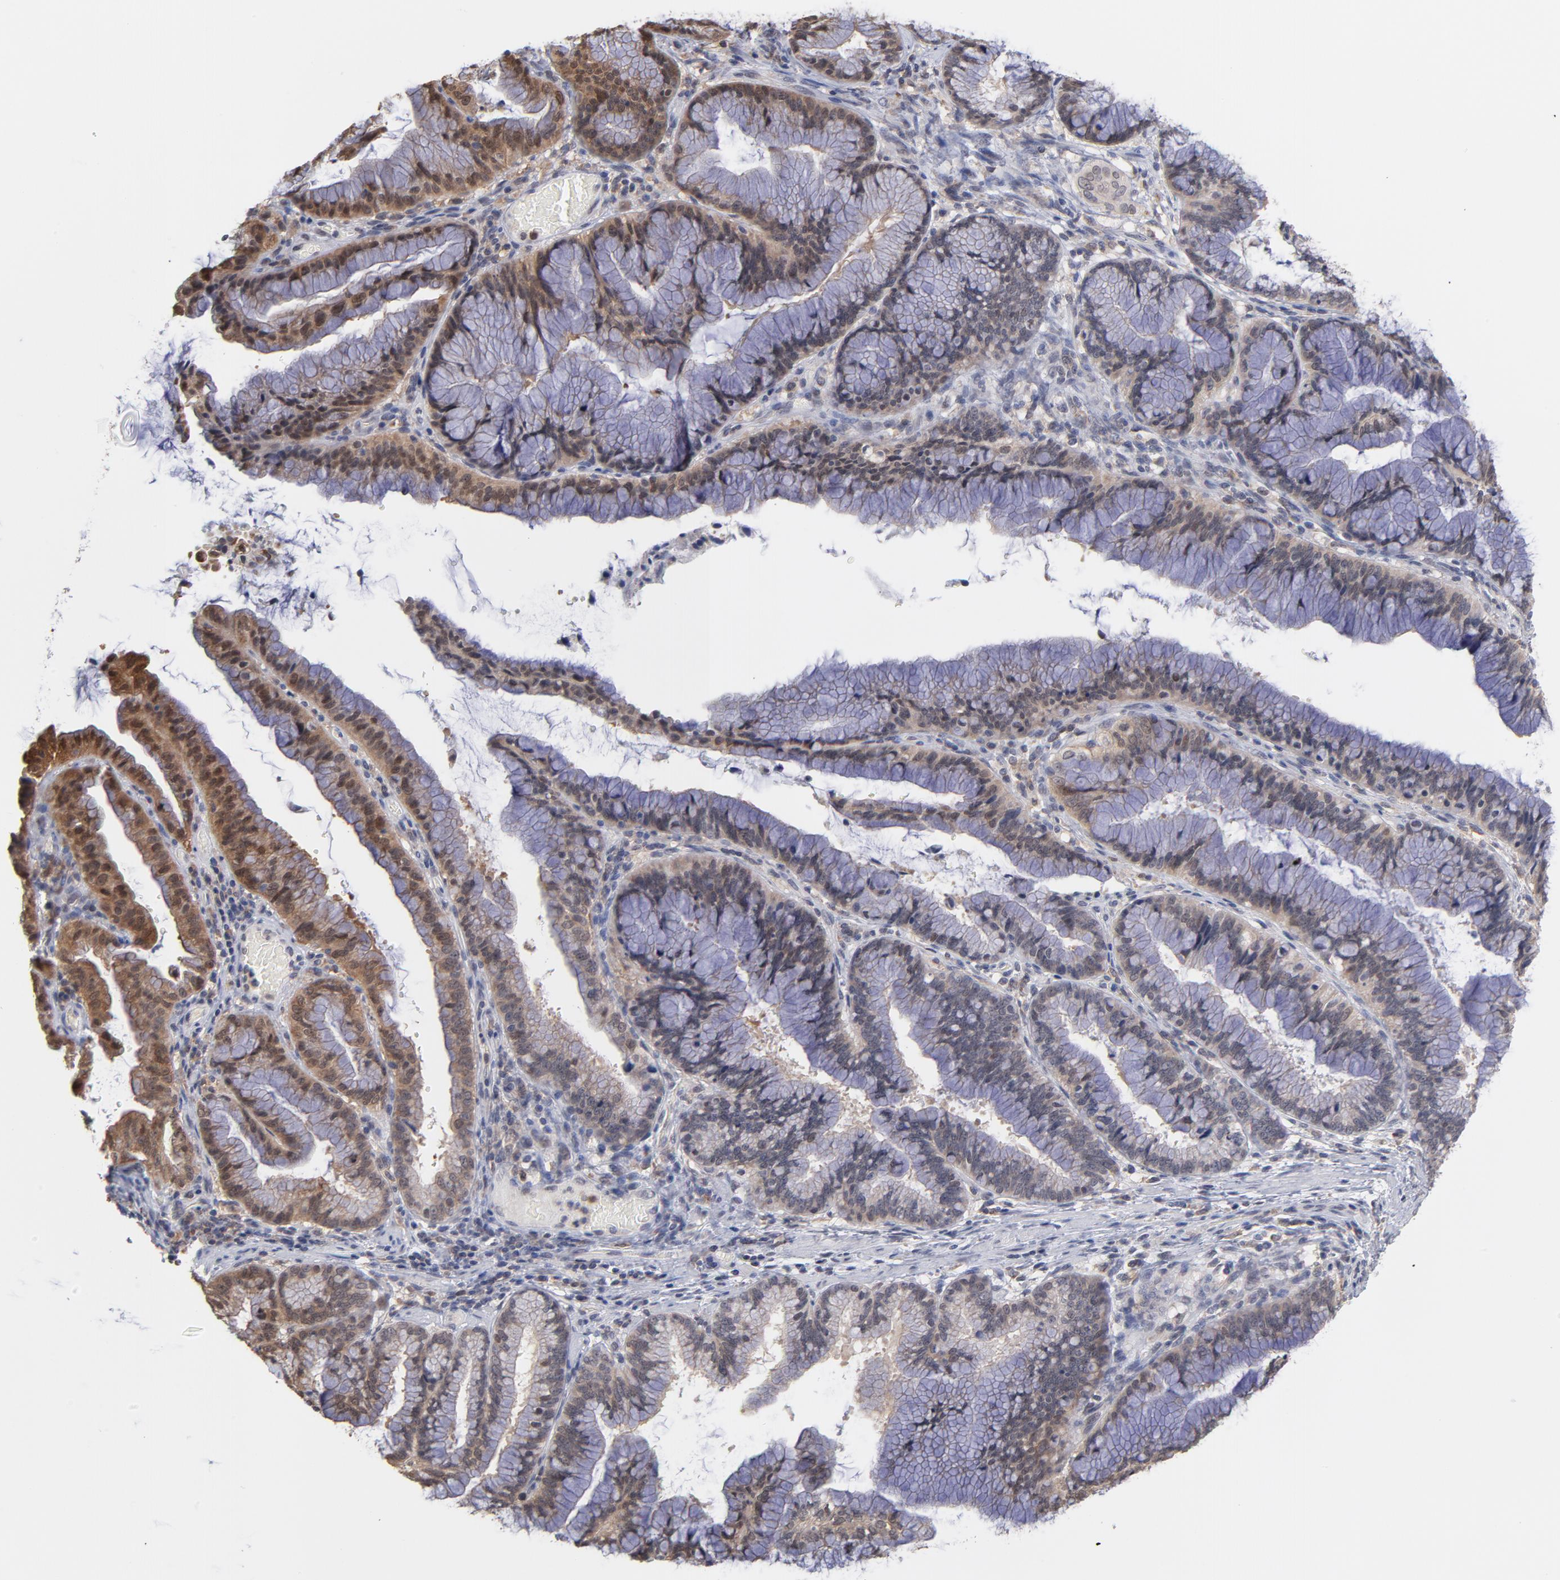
{"staining": {"intensity": "moderate", "quantity": "25%-75%", "location": "cytoplasmic/membranous"}, "tissue": "pancreatic cancer", "cell_type": "Tumor cells", "image_type": "cancer", "snomed": [{"axis": "morphology", "description": "Adenocarcinoma, NOS"}, {"axis": "topography", "description": "Pancreas"}], "caption": "Moderate cytoplasmic/membranous protein staining is identified in approximately 25%-75% of tumor cells in pancreatic adenocarcinoma. Using DAB (3,3'-diaminobenzidine) (brown) and hematoxylin (blue) stains, captured at high magnification using brightfield microscopy.", "gene": "OAS1", "patient": {"sex": "female", "age": 64}}